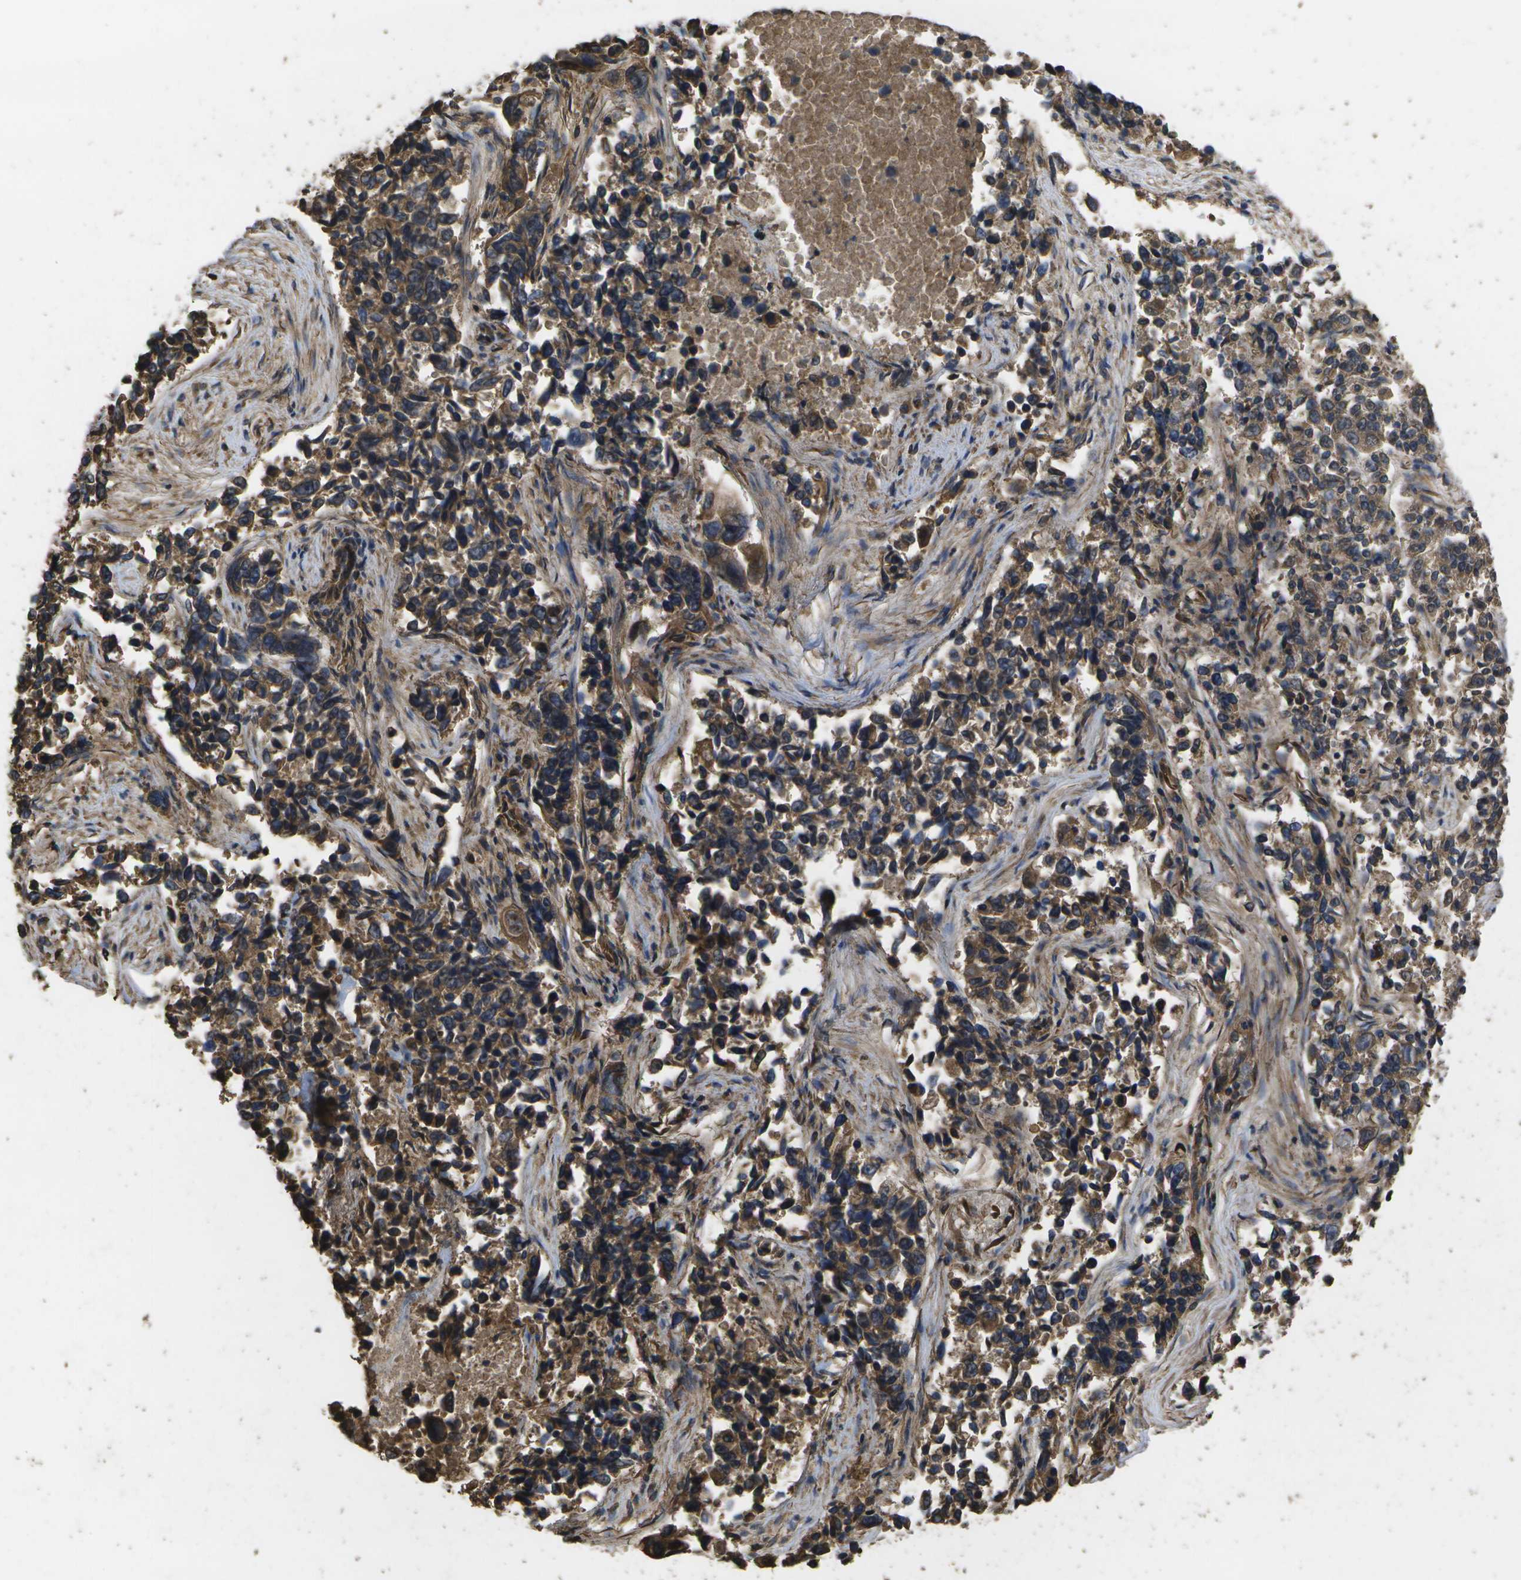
{"staining": {"intensity": "moderate", "quantity": ">75%", "location": "cytoplasmic/membranous"}, "tissue": "lung cancer", "cell_type": "Tumor cells", "image_type": "cancer", "snomed": [{"axis": "morphology", "description": "Adenocarcinoma, NOS"}, {"axis": "topography", "description": "Lung"}], "caption": "Lung cancer (adenocarcinoma) tissue shows moderate cytoplasmic/membranous staining in approximately >75% of tumor cells", "gene": "SACS", "patient": {"sex": "male", "age": 84}}